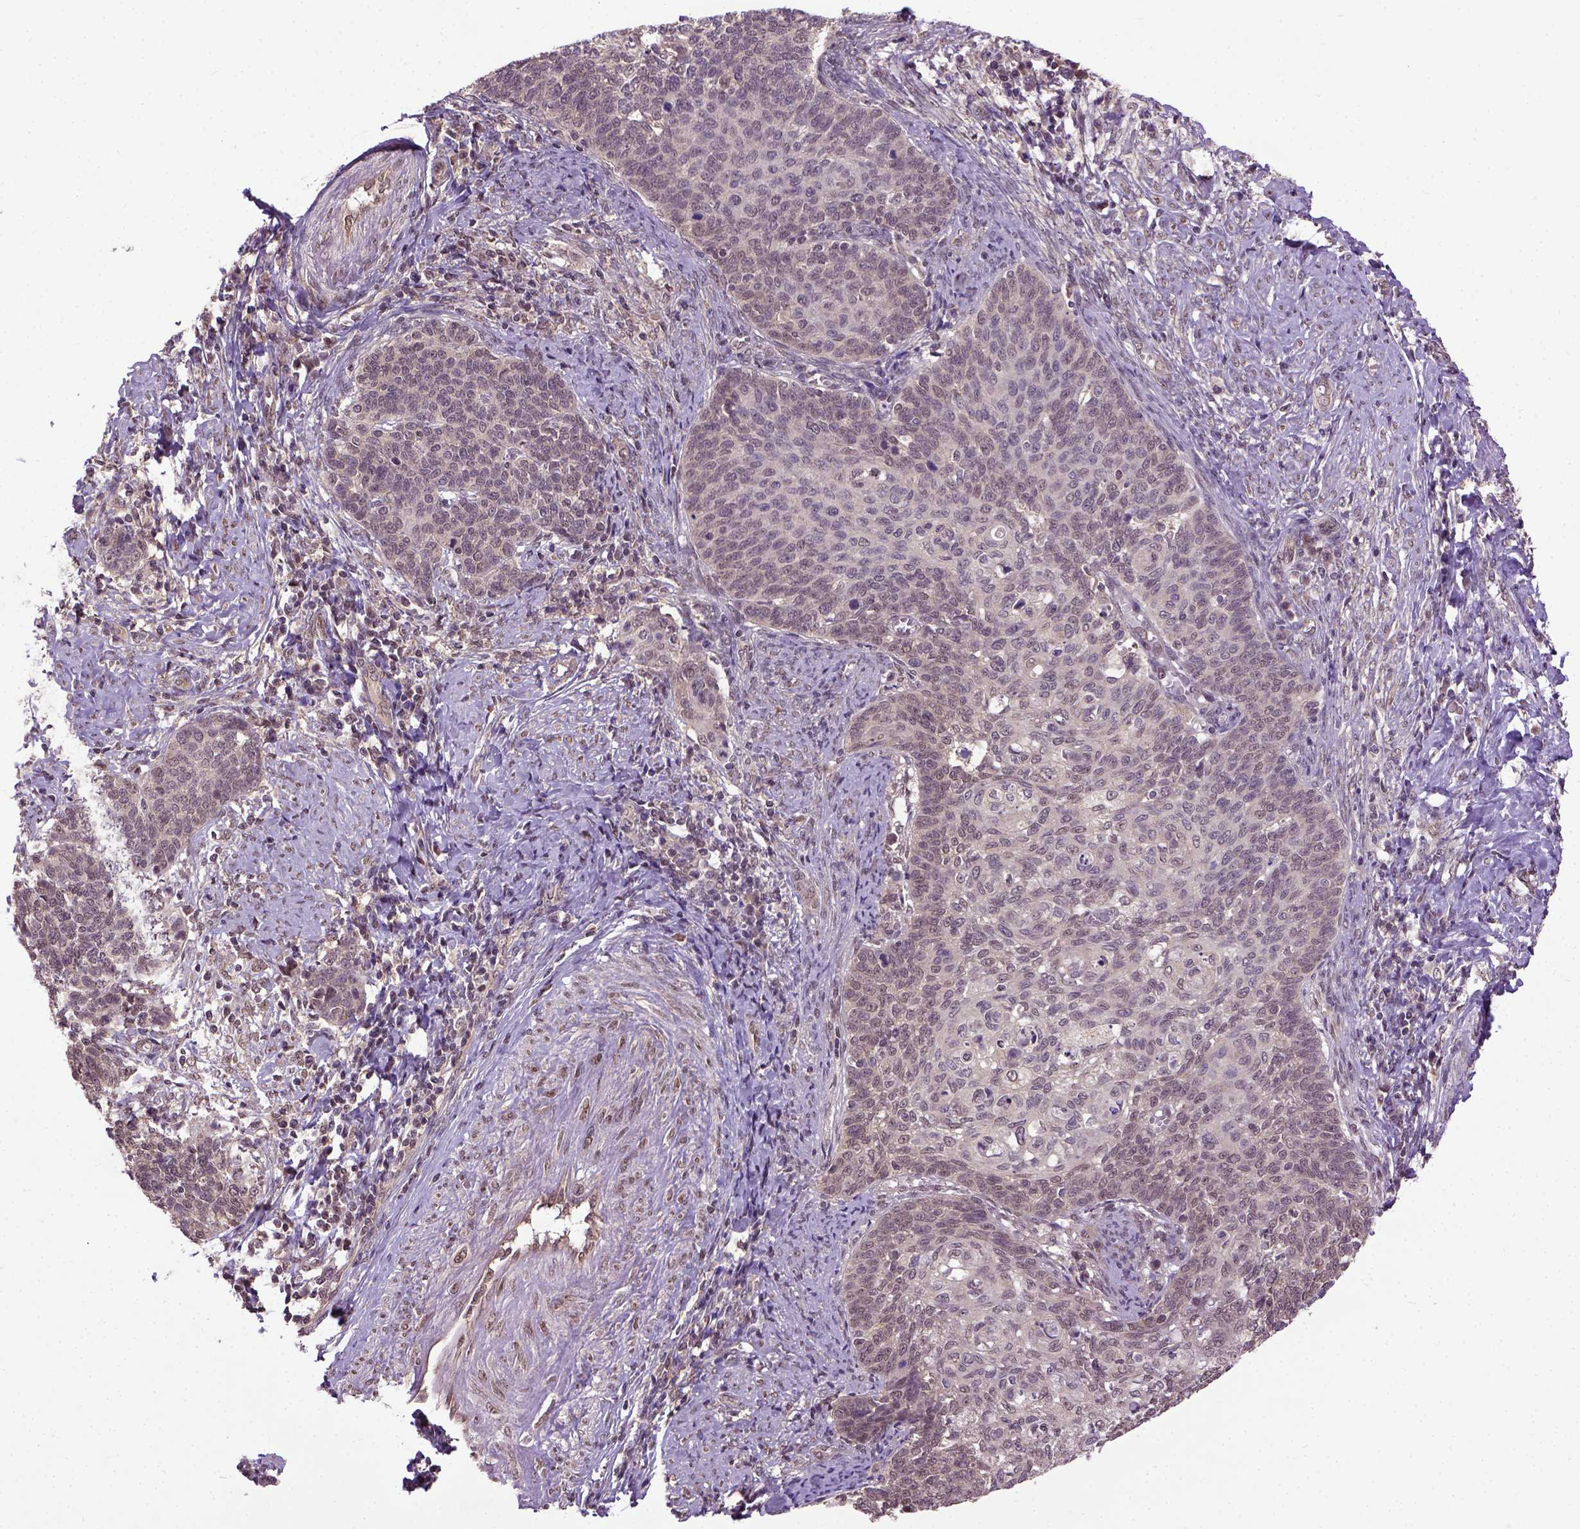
{"staining": {"intensity": "weak", "quantity": ">75%", "location": "nuclear"}, "tissue": "cervical cancer", "cell_type": "Tumor cells", "image_type": "cancer", "snomed": [{"axis": "morphology", "description": "Normal tissue, NOS"}, {"axis": "morphology", "description": "Squamous cell carcinoma, NOS"}, {"axis": "topography", "description": "Cervix"}], "caption": "Human cervical cancer (squamous cell carcinoma) stained for a protein (brown) shows weak nuclear positive expression in approximately >75% of tumor cells.", "gene": "UBA3", "patient": {"sex": "female", "age": 39}}